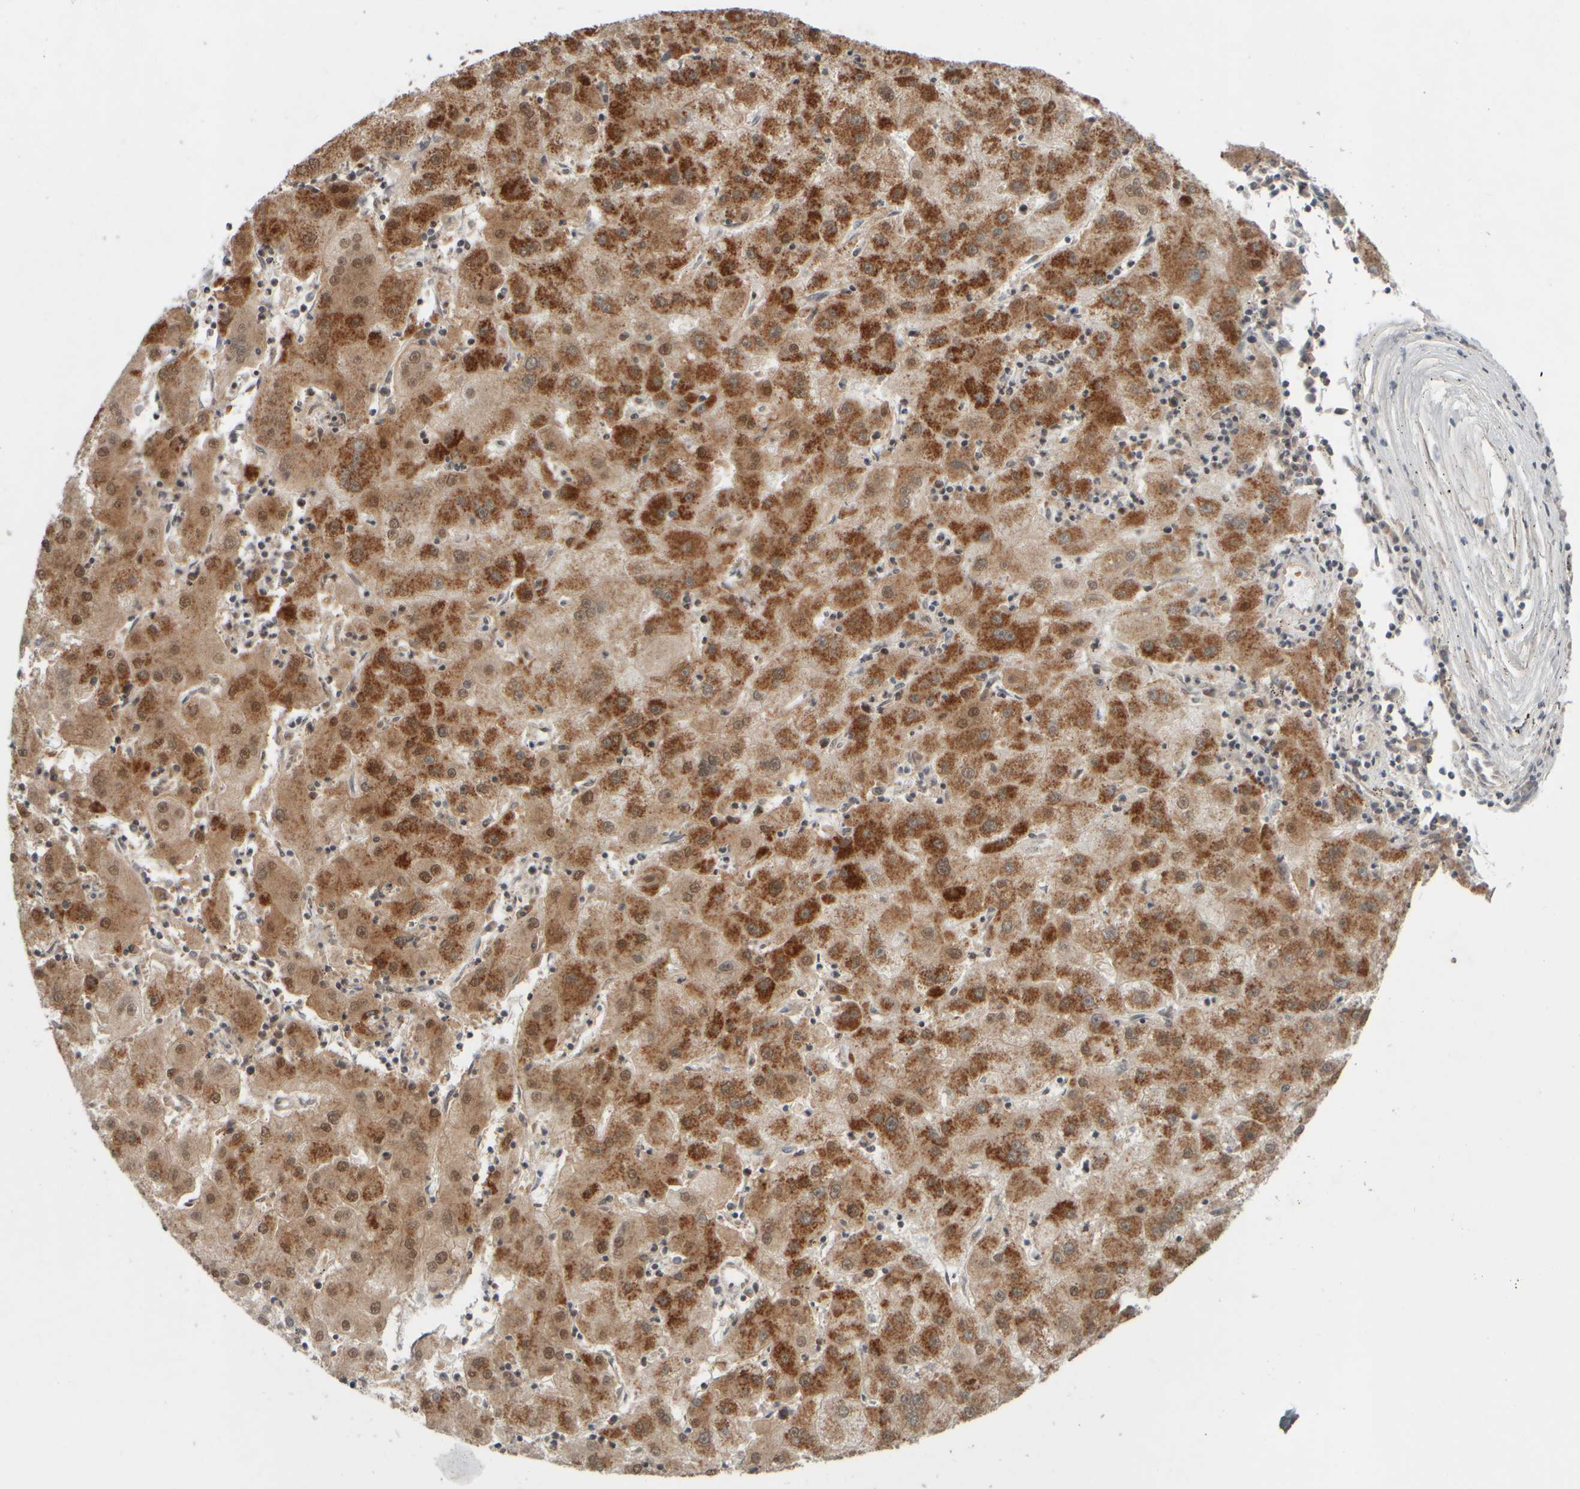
{"staining": {"intensity": "strong", "quantity": ">75%", "location": "cytoplasmic/membranous"}, "tissue": "liver cancer", "cell_type": "Tumor cells", "image_type": "cancer", "snomed": [{"axis": "morphology", "description": "Carcinoma, Hepatocellular, NOS"}, {"axis": "topography", "description": "Liver"}], "caption": "Protein expression by IHC reveals strong cytoplasmic/membranous staining in approximately >75% of tumor cells in hepatocellular carcinoma (liver).", "gene": "SYNRG", "patient": {"sex": "male", "age": 72}}